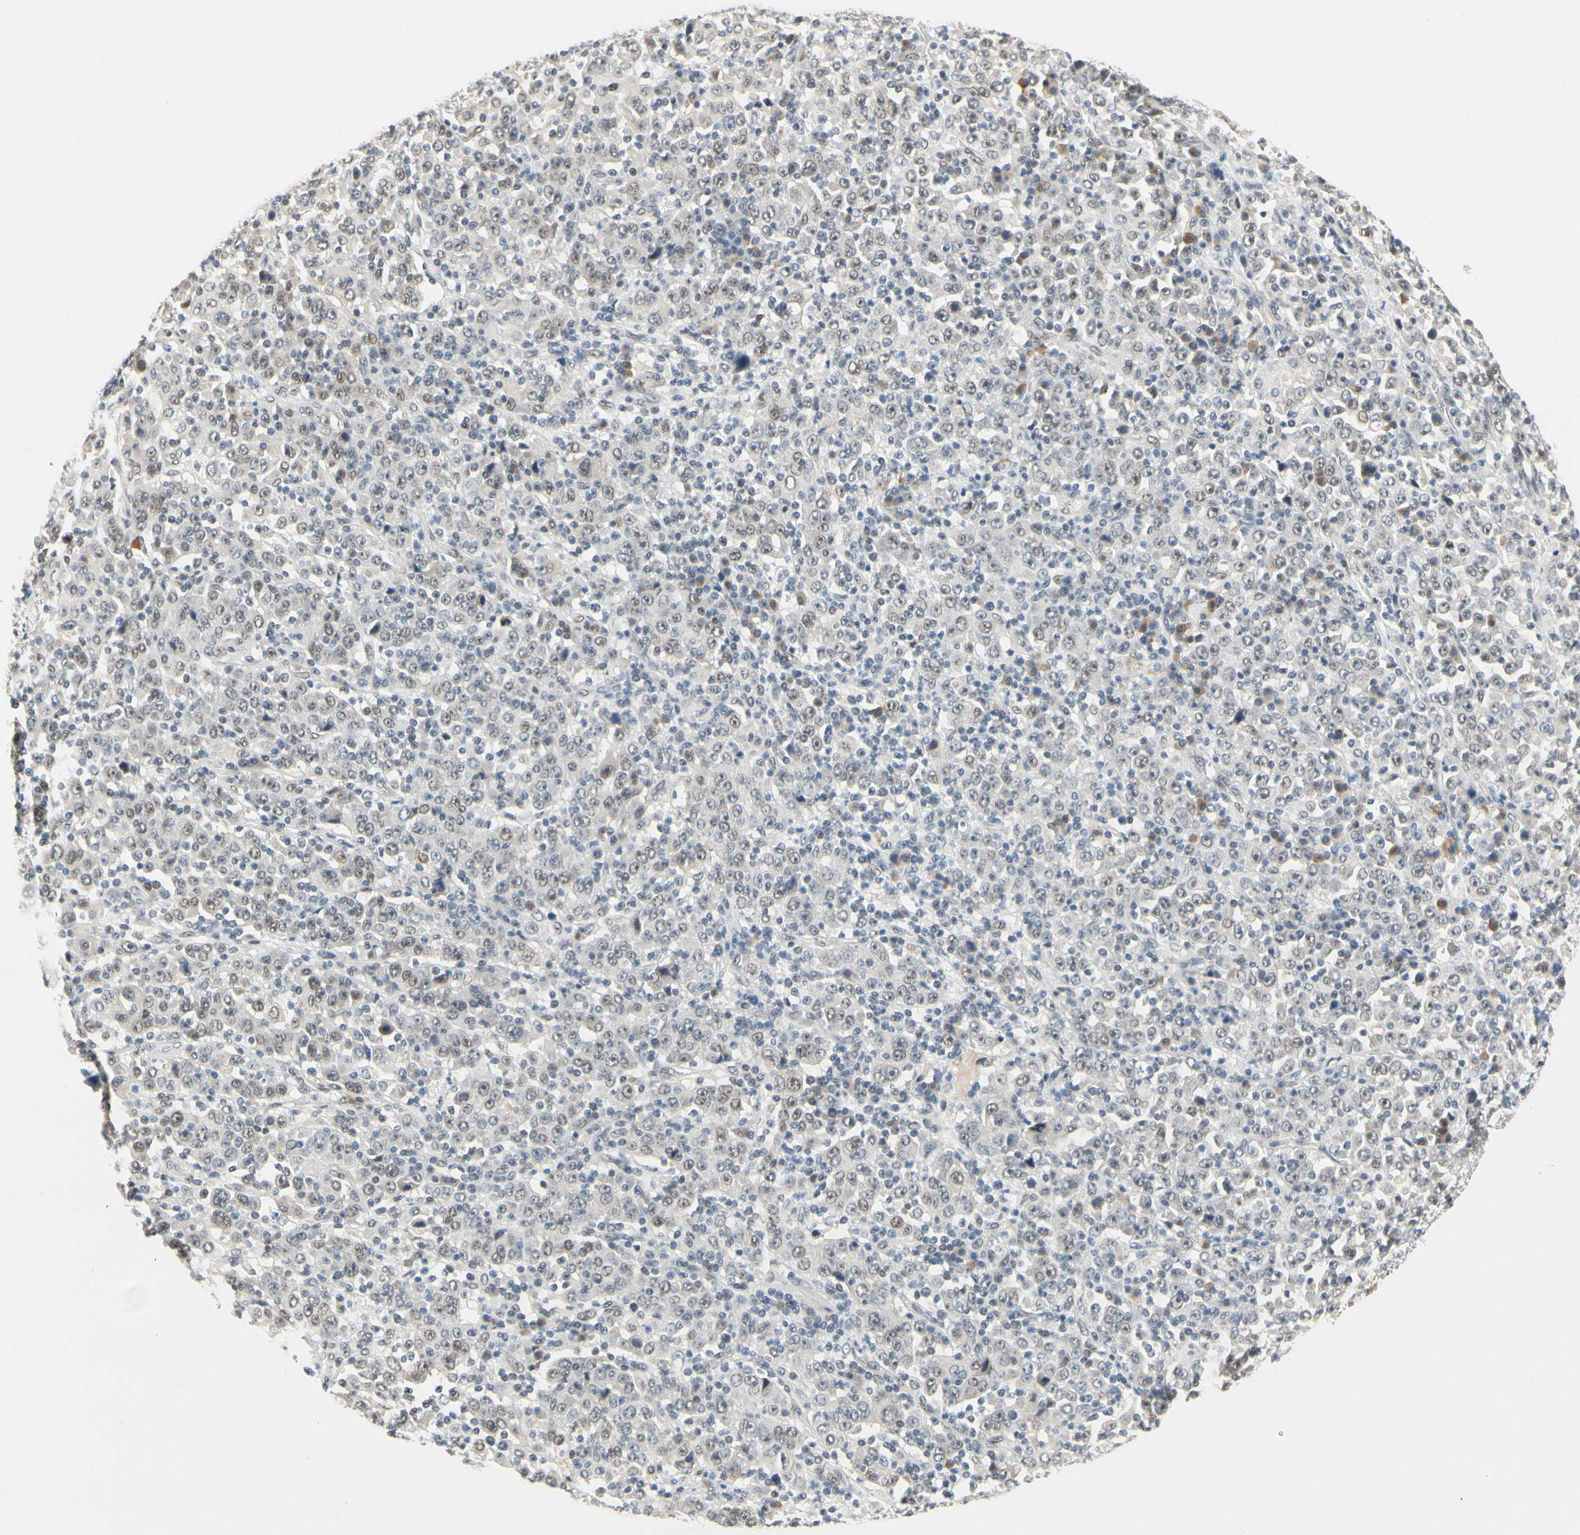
{"staining": {"intensity": "weak", "quantity": "<25%", "location": "nuclear"}, "tissue": "stomach cancer", "cell_type": "Tumor cells", "image_type": "cancer", "snomed": [{"axis": "morphology", "description": "Normal tissue, NOS"}, {"axis": "morphology", "description": "Adenocarcinoma, NOS"}, {"axis": "topography", "description": "Stomach, upper"}, {"axis": "topography", "description": "Stomach"}], "caption": "Immunohistochemistry (IHC) histopathology image of human stomach adenocarcinoma stained for a protein (brown), which reveals no staining in tumor cells. Brightfield microscopy of immunohistochemistry stained with DAB (3,3'-diaminobenzidine) (brown) and hematoxylin (blue), captured at high magnification.", "gene": "ZSCAN16", "patient": {"sex": "male", "age": 59}}